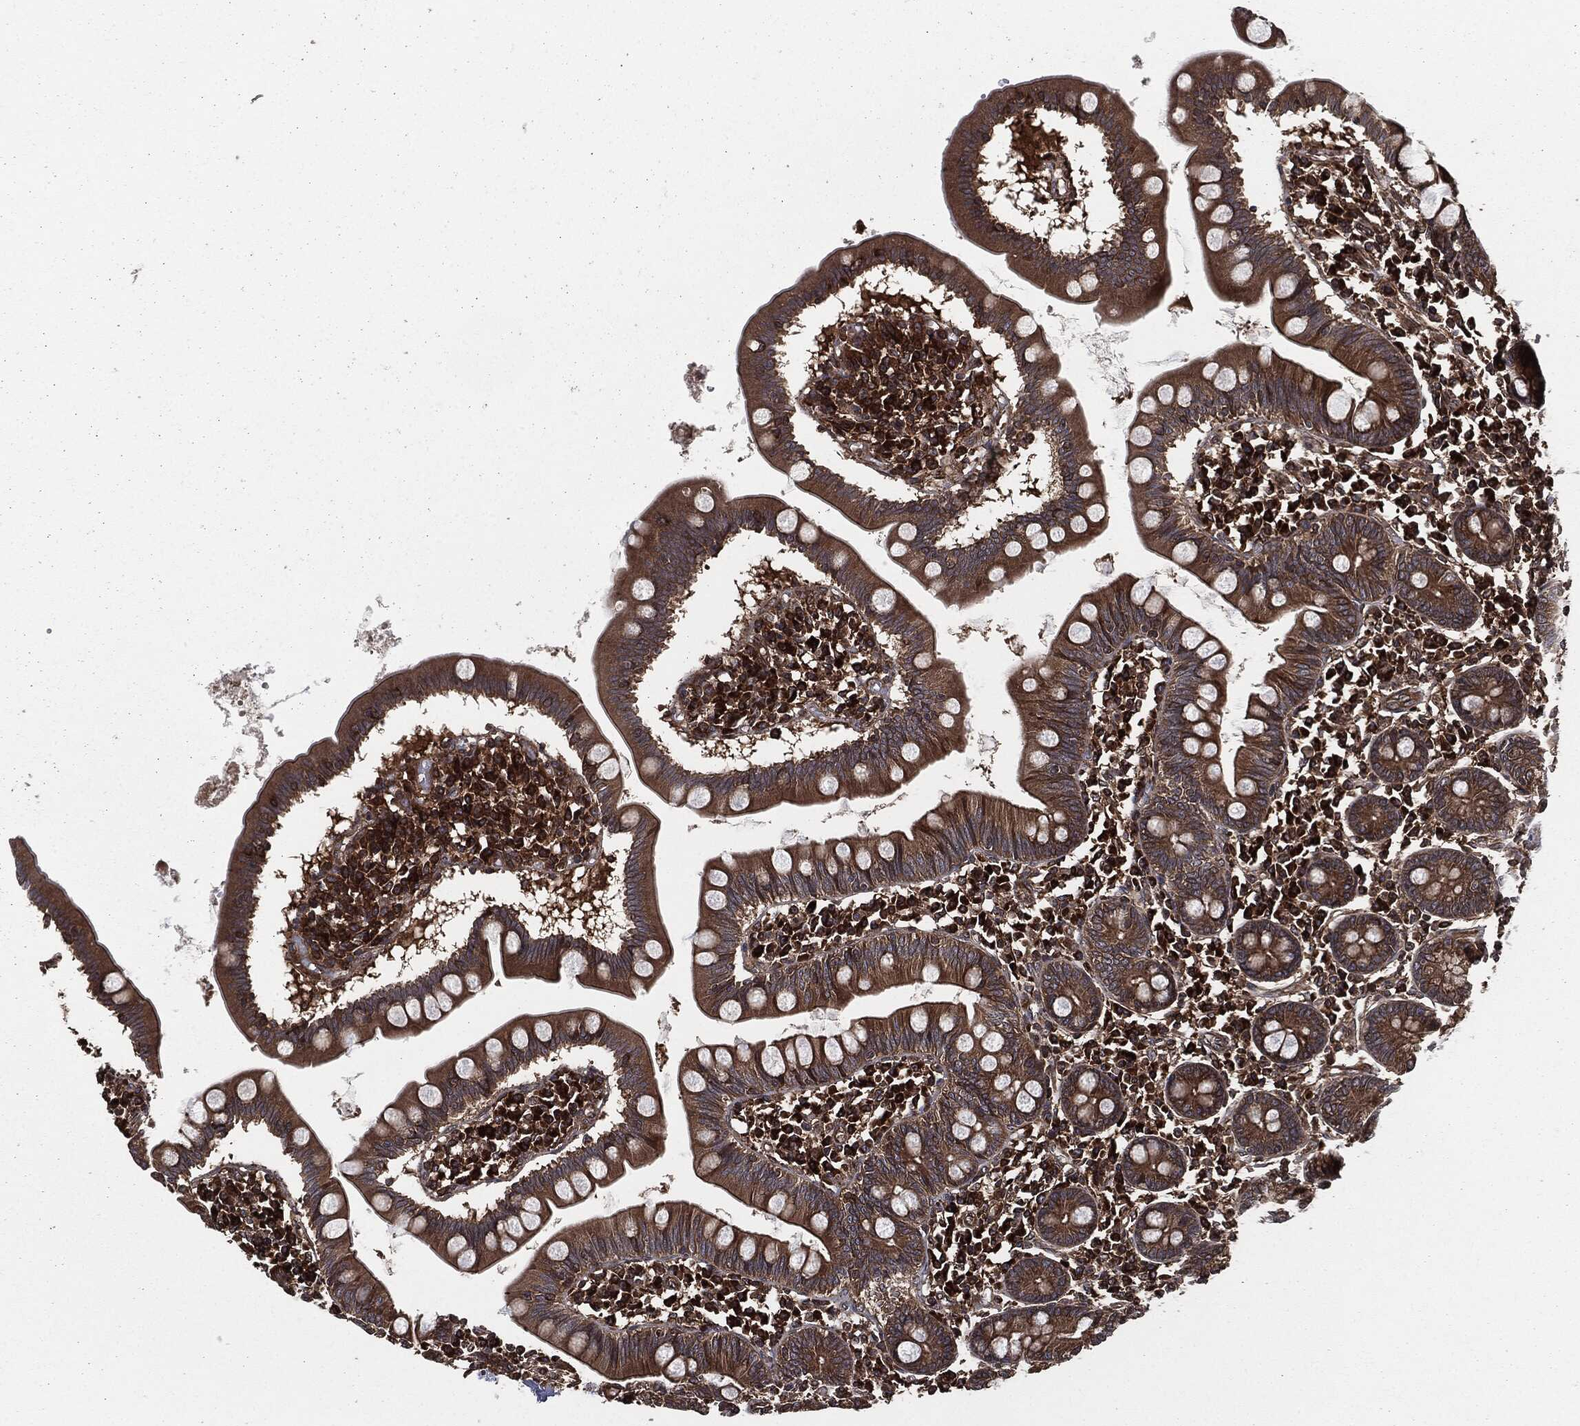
{"staining": {"intensity": "strong", "quantity": "25%-75%", "location": "cytoplasmic/membranous"}, "tissue": "small intestine", "cell_type": "Glandular cells", "image_type": "normal", "snomed": [{"axis": "morphology", "description": "Normal tissue, NOS"}, {"axis": "topography", "description": "Small intestine"}], "caption": "A high-resolution micrograph shows IHC staining of normal small intestine, which reveals strong cytoplasmic/membranous staining in about 25%-75% of glandular cells.", "gene": "RAP1GDS1", "patient": {"sex": "male", "age": 88}}